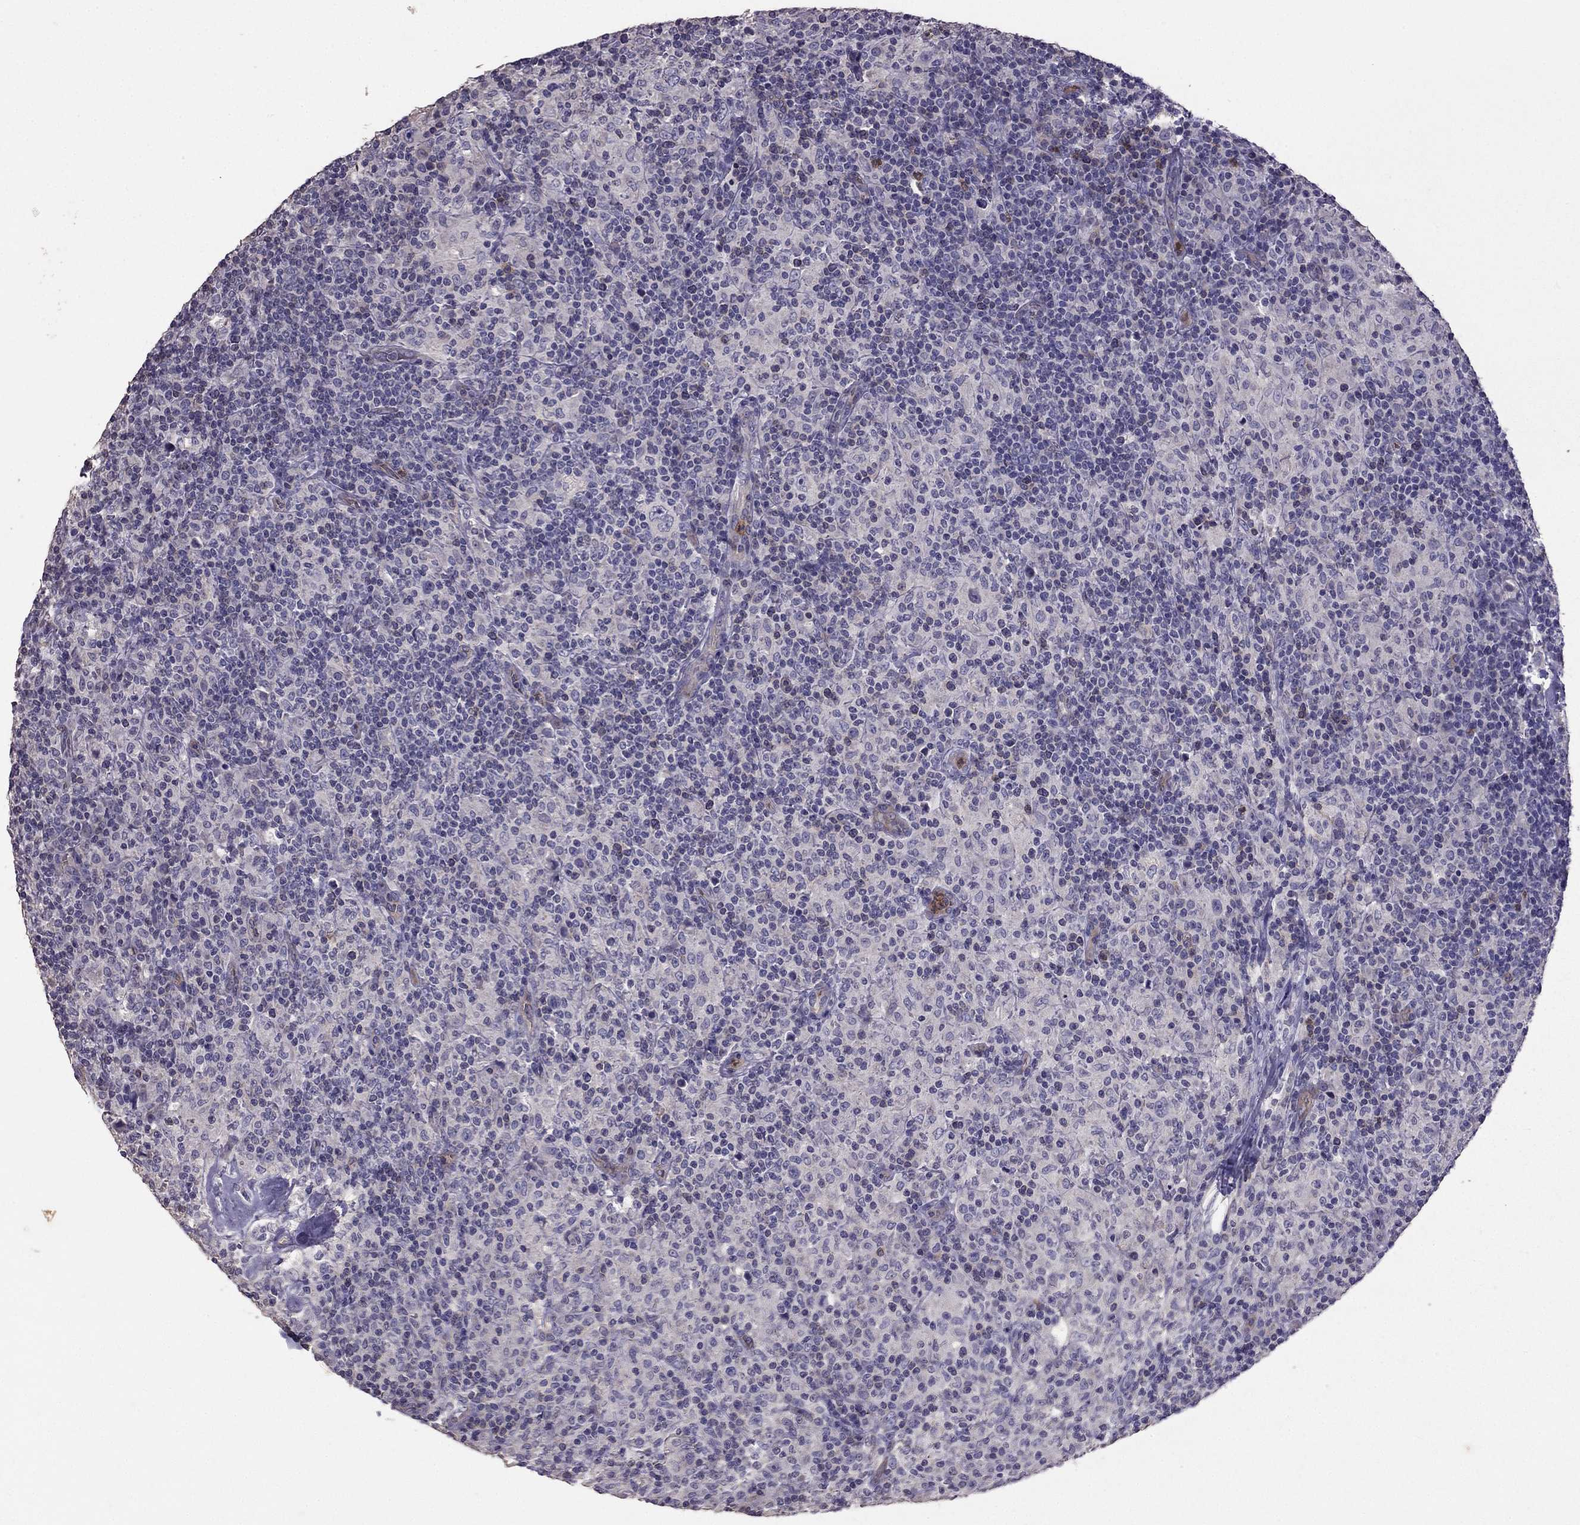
{"staining": {"intensity": "negative", "quantity": "none", "location": "none"}, "tissue": "lymphoma", "cell_type": "Tumor cells", "image_type": "cancer", "snomed": [{"axis": "morphology", "description": "Hodgkin's disease, NOS"}, {"axis": "topography", "description": "Lymph node"}], "caption": "Tumor cells show no significant protein positivity in lymphoma. (Stains: DAB immunohistochemistry with hematoxylin counter stain, Microscopy: brightfield microscopy at high magnification).", "gene": "RFLNB", "patient": {"sex": "male", "age": 70}}